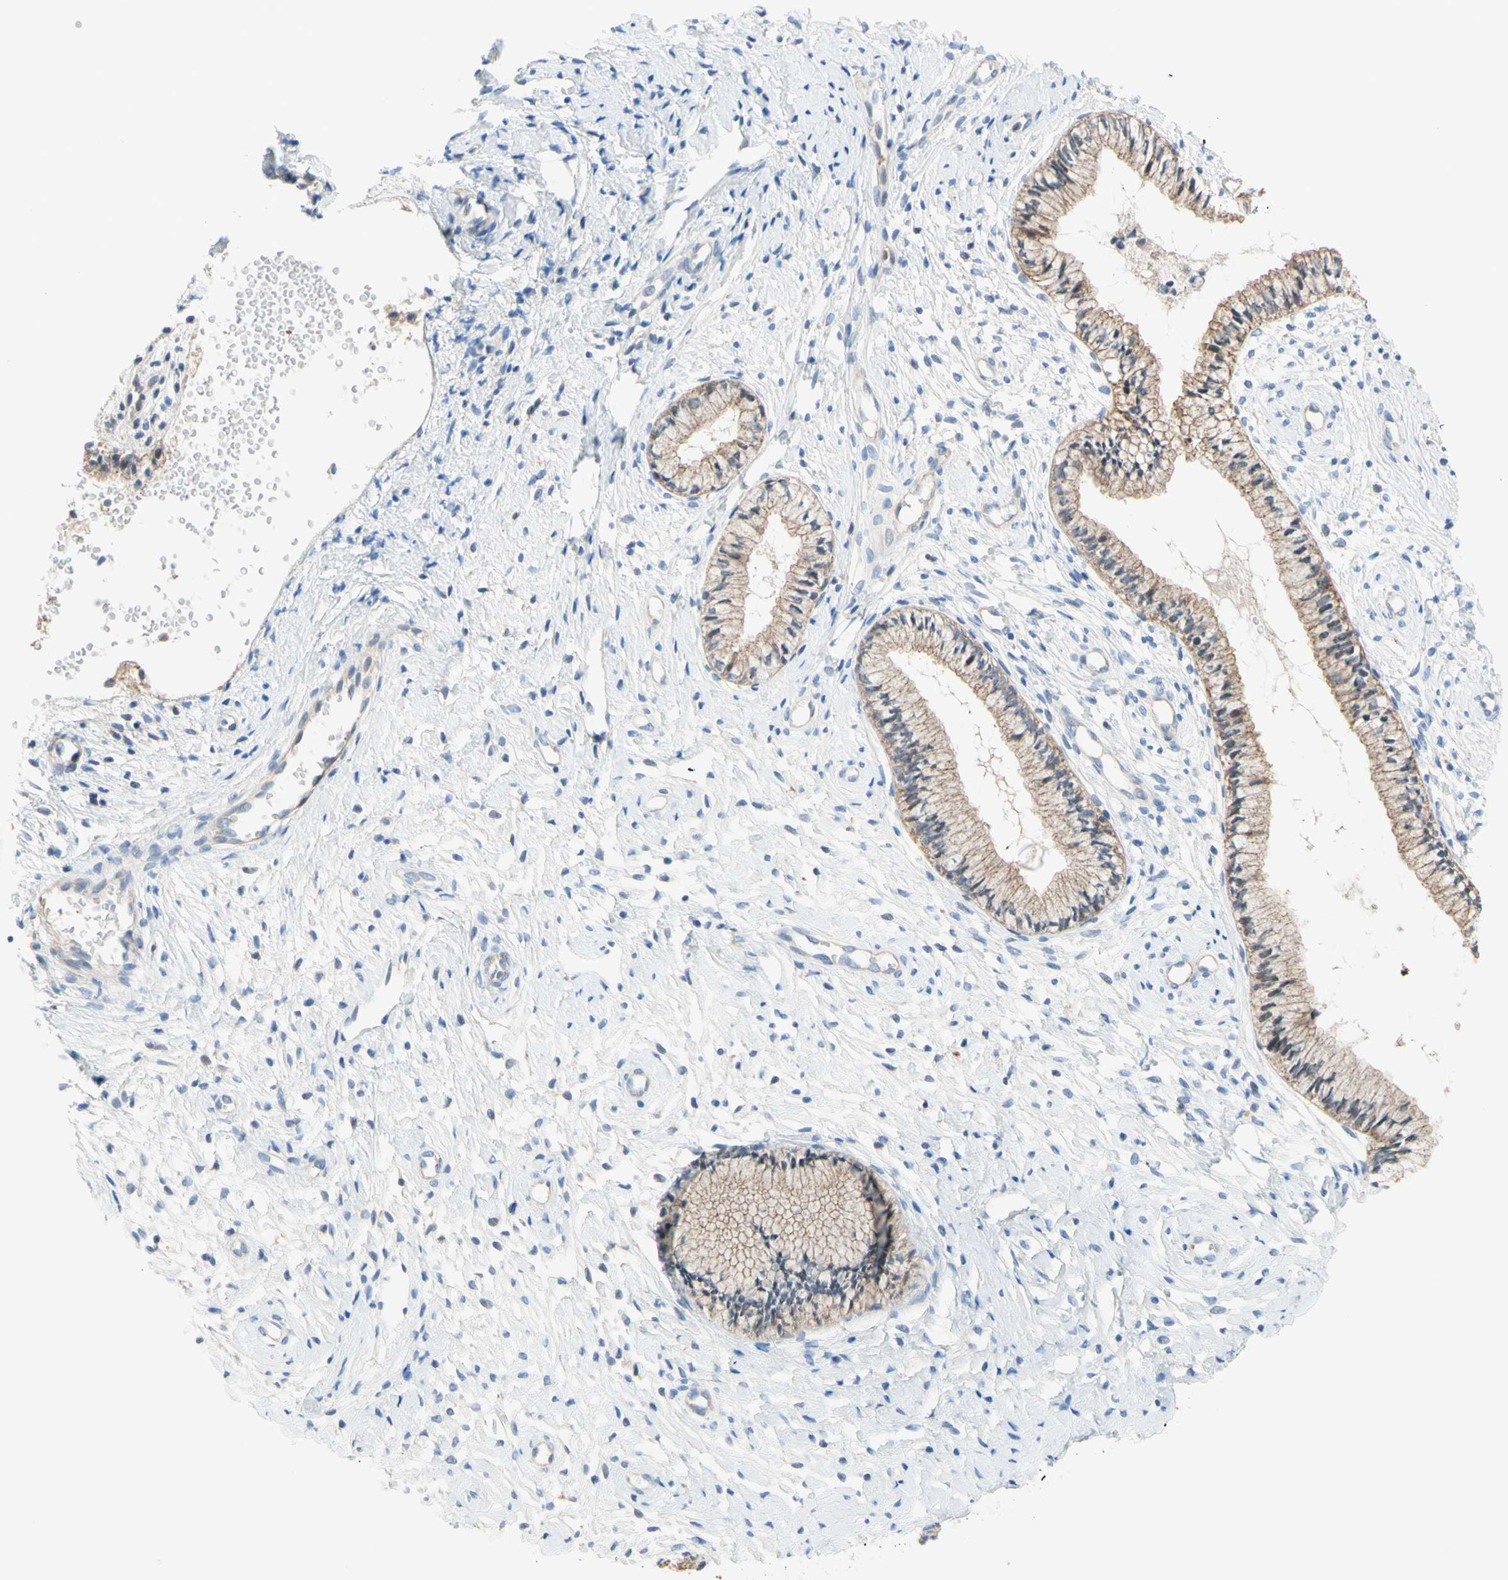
{"staining": {"intensity": "moderate", "quantity": ">75%", "location": "cytoplasmic/membranous"}, "tissue": "cervix", "cell_type": "Glandular cells", "image_type": "normal", "snomed": [{"axis": "morphology", "description": "Normal tissue, NOS"}, {"axis": "topography", "description": "Cervix"}], "caption": "Protein staining of normal cervix reveals moderate cytoplasmic/membranous staining in approximately >75% of glandular cells.", "gene": "SEMA4C", "patient": {"sex": "female", "age": 46}}